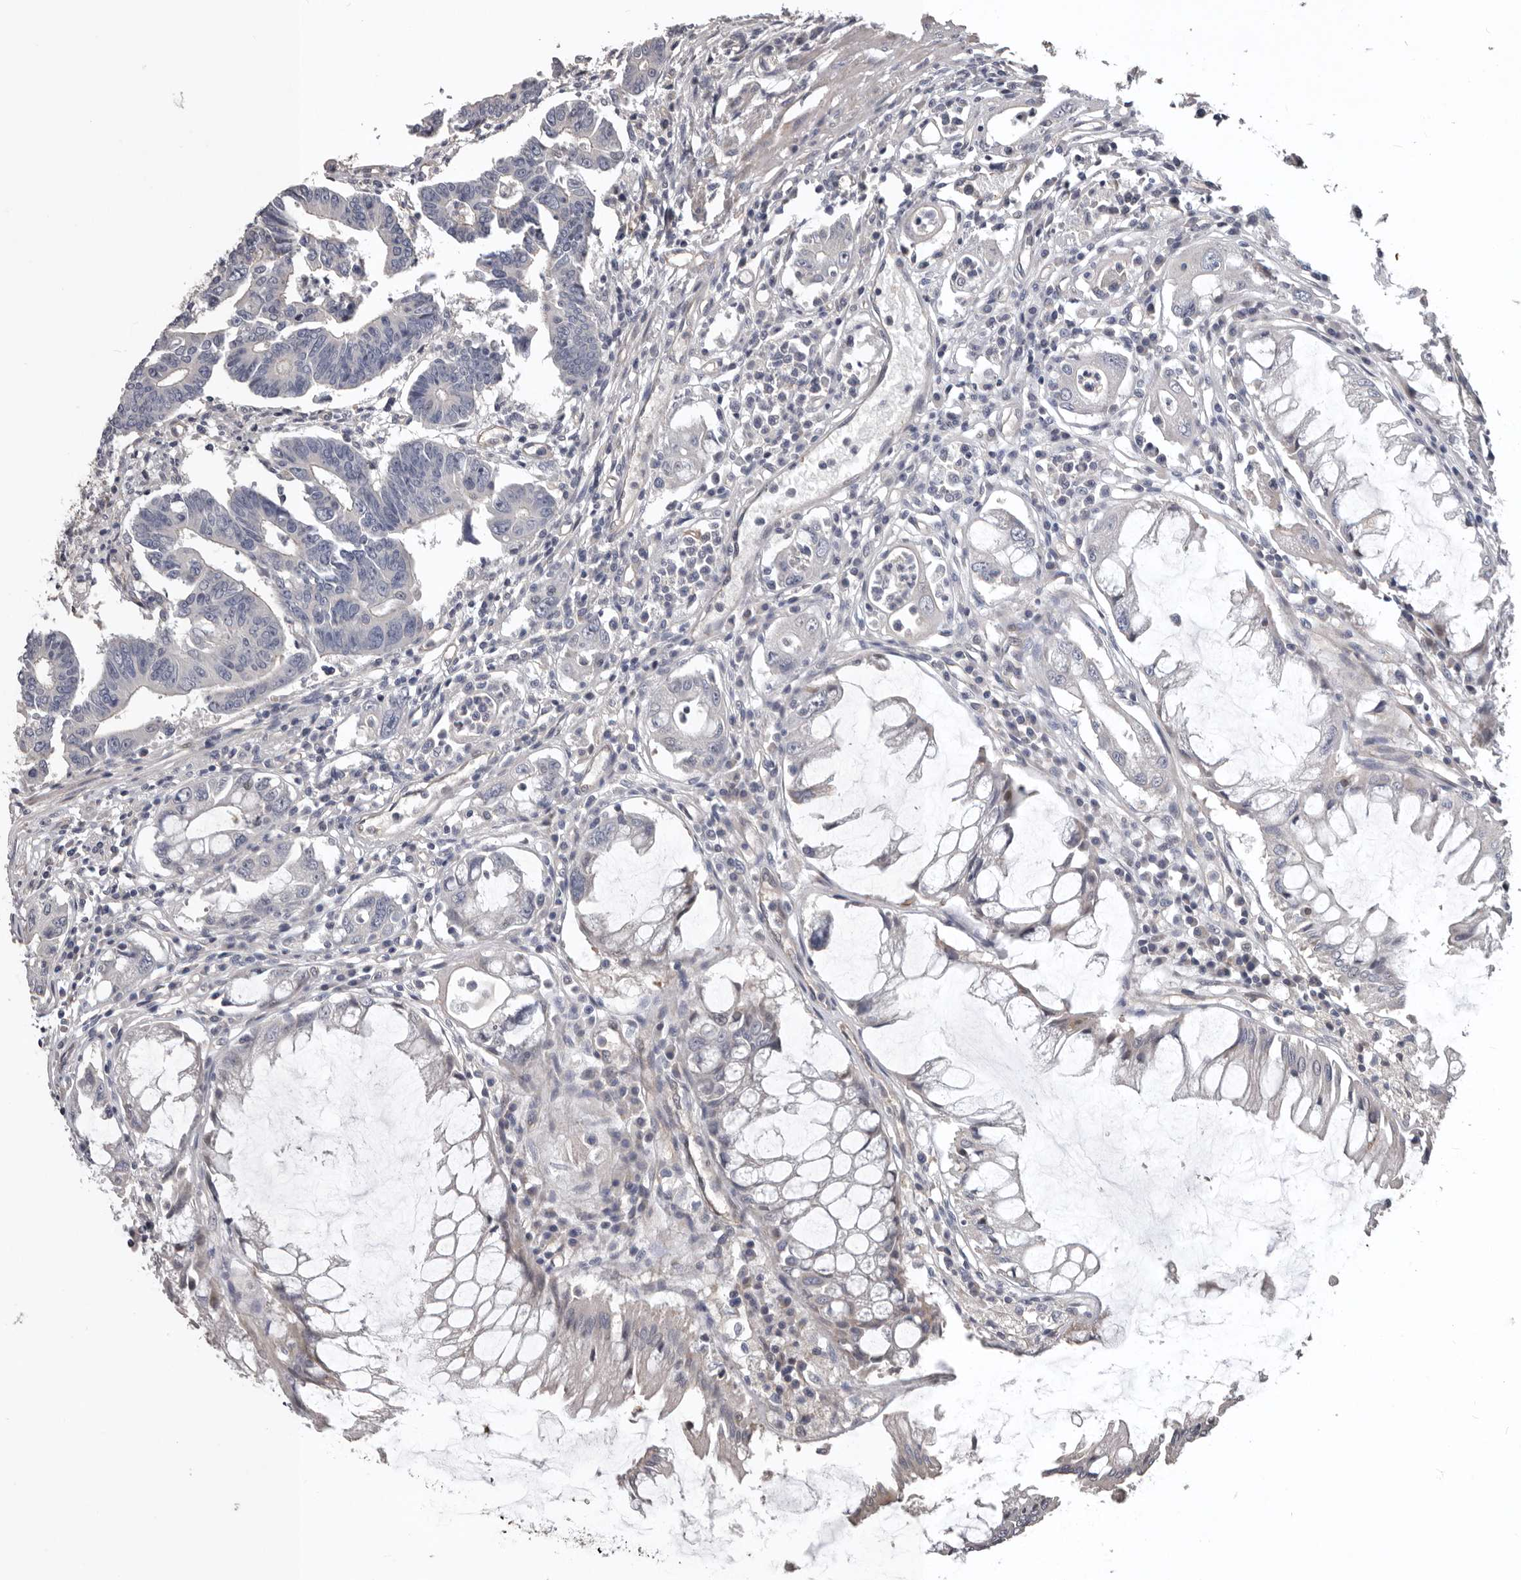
{"staining": {"intensity": "negative", "quantity": "none", "location": "none"}, "tissue": "colorectal cancer", "cell_type": "Tumor cells", "image_type": "cancer", "snomed": [{"axis": "morphology", "description": "Adenocarcinoma, NOS"}, {"axis": "topography", "description": "Rectum"}], "caption": "Tumor cells show no significant expression in colorectal cancer. The staining is performed using DAB brown chromogen with nuclei counter-stained in using hematoxylin.", "gene": "RNF217", "patient": {"sex": "female", "age": 65}}